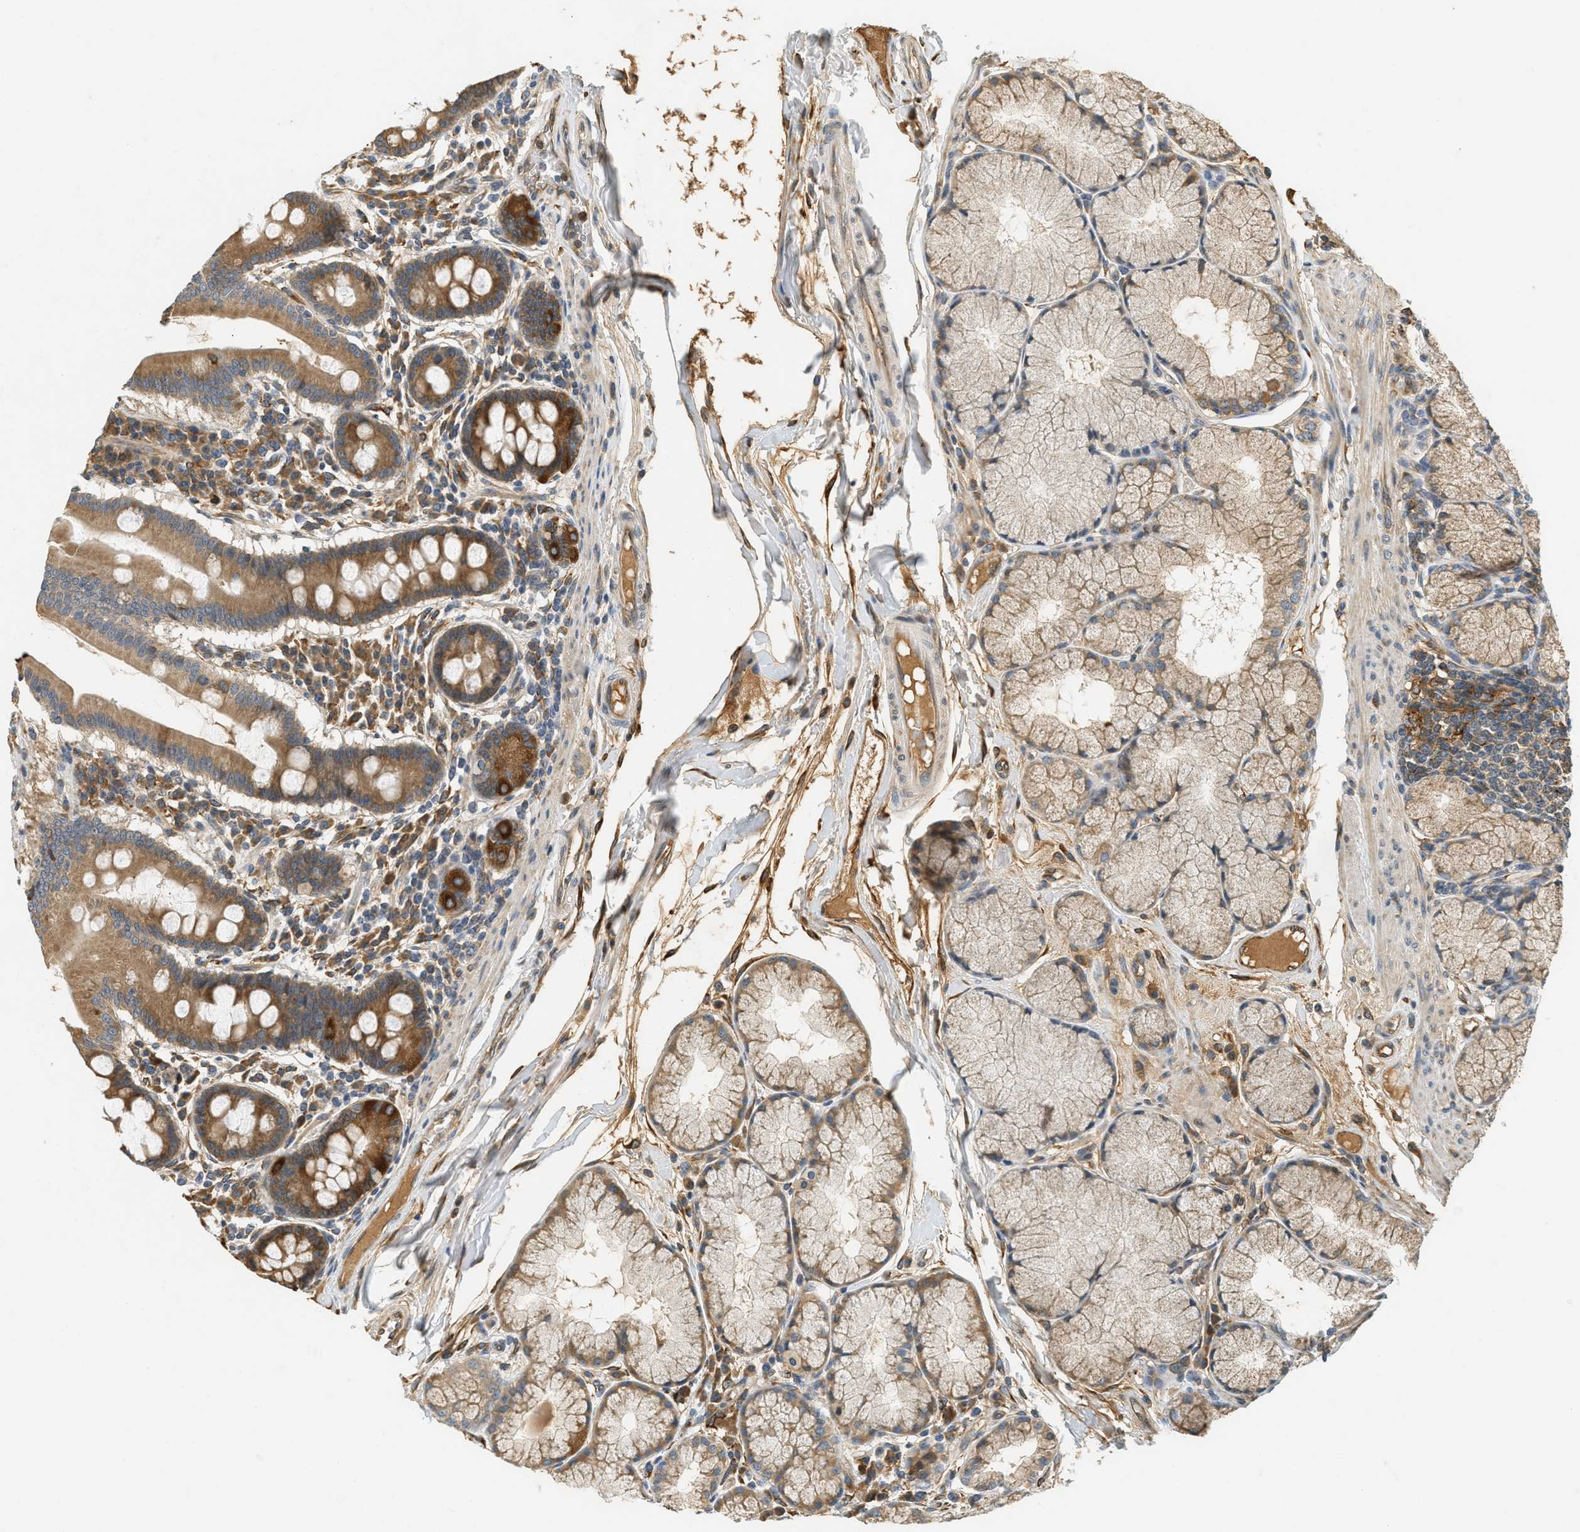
{"staining": {"intensity": "moderate", "quantity": ">75%", "location": "cytoplasmic/membranous"}, "tissue": "duodenum", "cell_type": "Glandular cells", "image_type": "normal", "snomed": [{"axis": "morphology", "description": "Normal tissue, NOS"}, {"axis": "topography", "description": "Duodenum"}], "caption": "Immunohistochemical staining of benign human duodenum shows moderate cytoplasmic/membranous protein staining in approximately >75% of glandular cells.", "gene": "PDK1", "patient": {"sex": "male", "age": 50}}